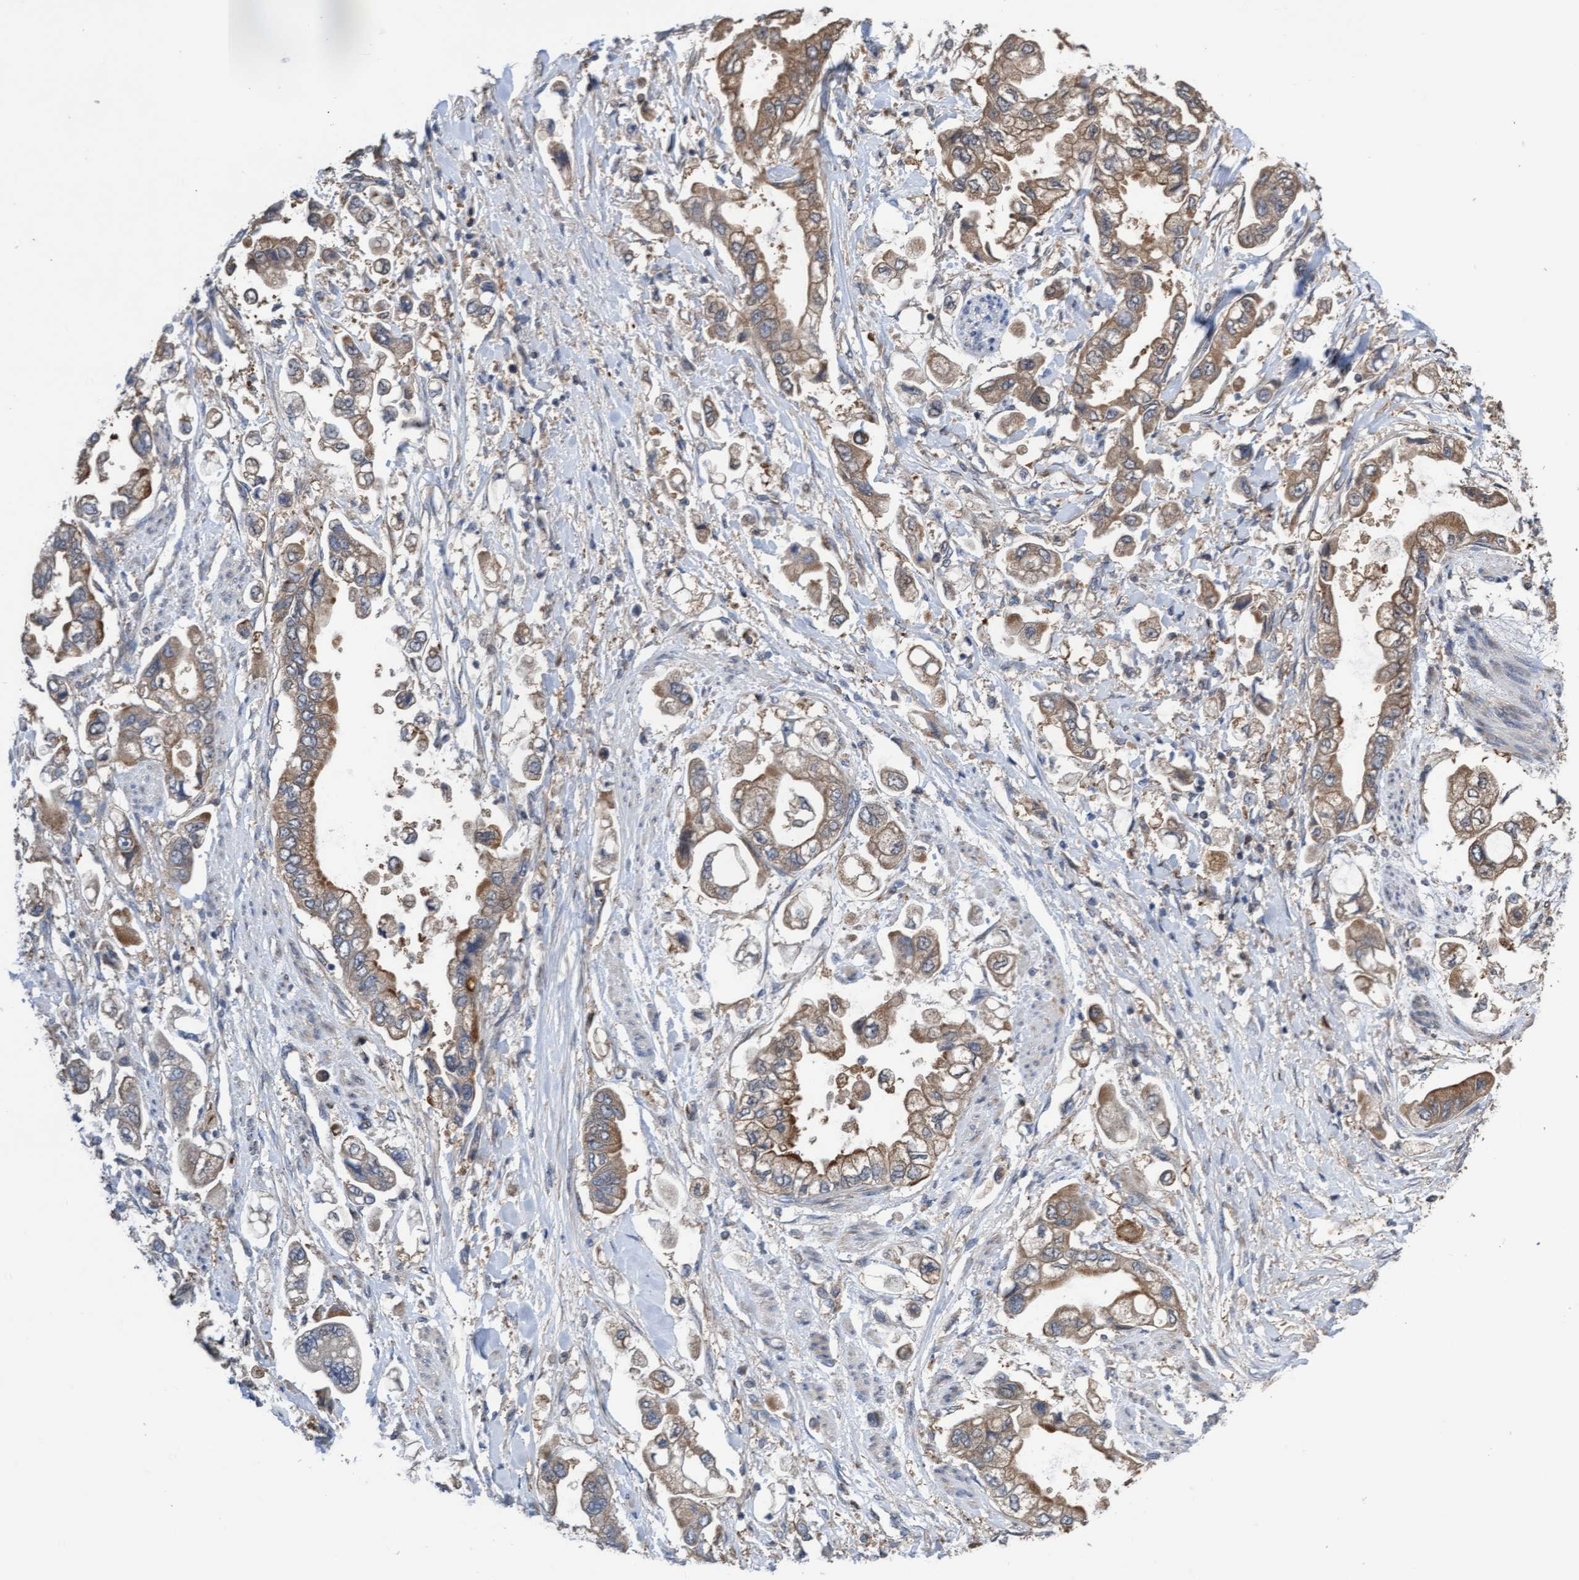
{"staining": {"intensity": "weak", "quantity": ">75%", "location": "cytoplasmic/membranous"}, "tissue": "stomach cancer", "cell_type": "Tumor cells", "image_type": "cancer", "snomed": [{"axis": "morphology", "description": "Normal tissue, NOS"}, {"axis": "morphology", "description": "Adenocarcinoma, NOS"}, {"axis": "topography", "description": "Stomach"}], "caption": "There is low levels of weak cytoplasmic/membranous positivity in tumor cells of adenocarcinoma (stomach), as demonstrated by immunohistochemical staining (brown color).", "gene": "ITFG1", "patient": {"sex": "male", "age": 62}}